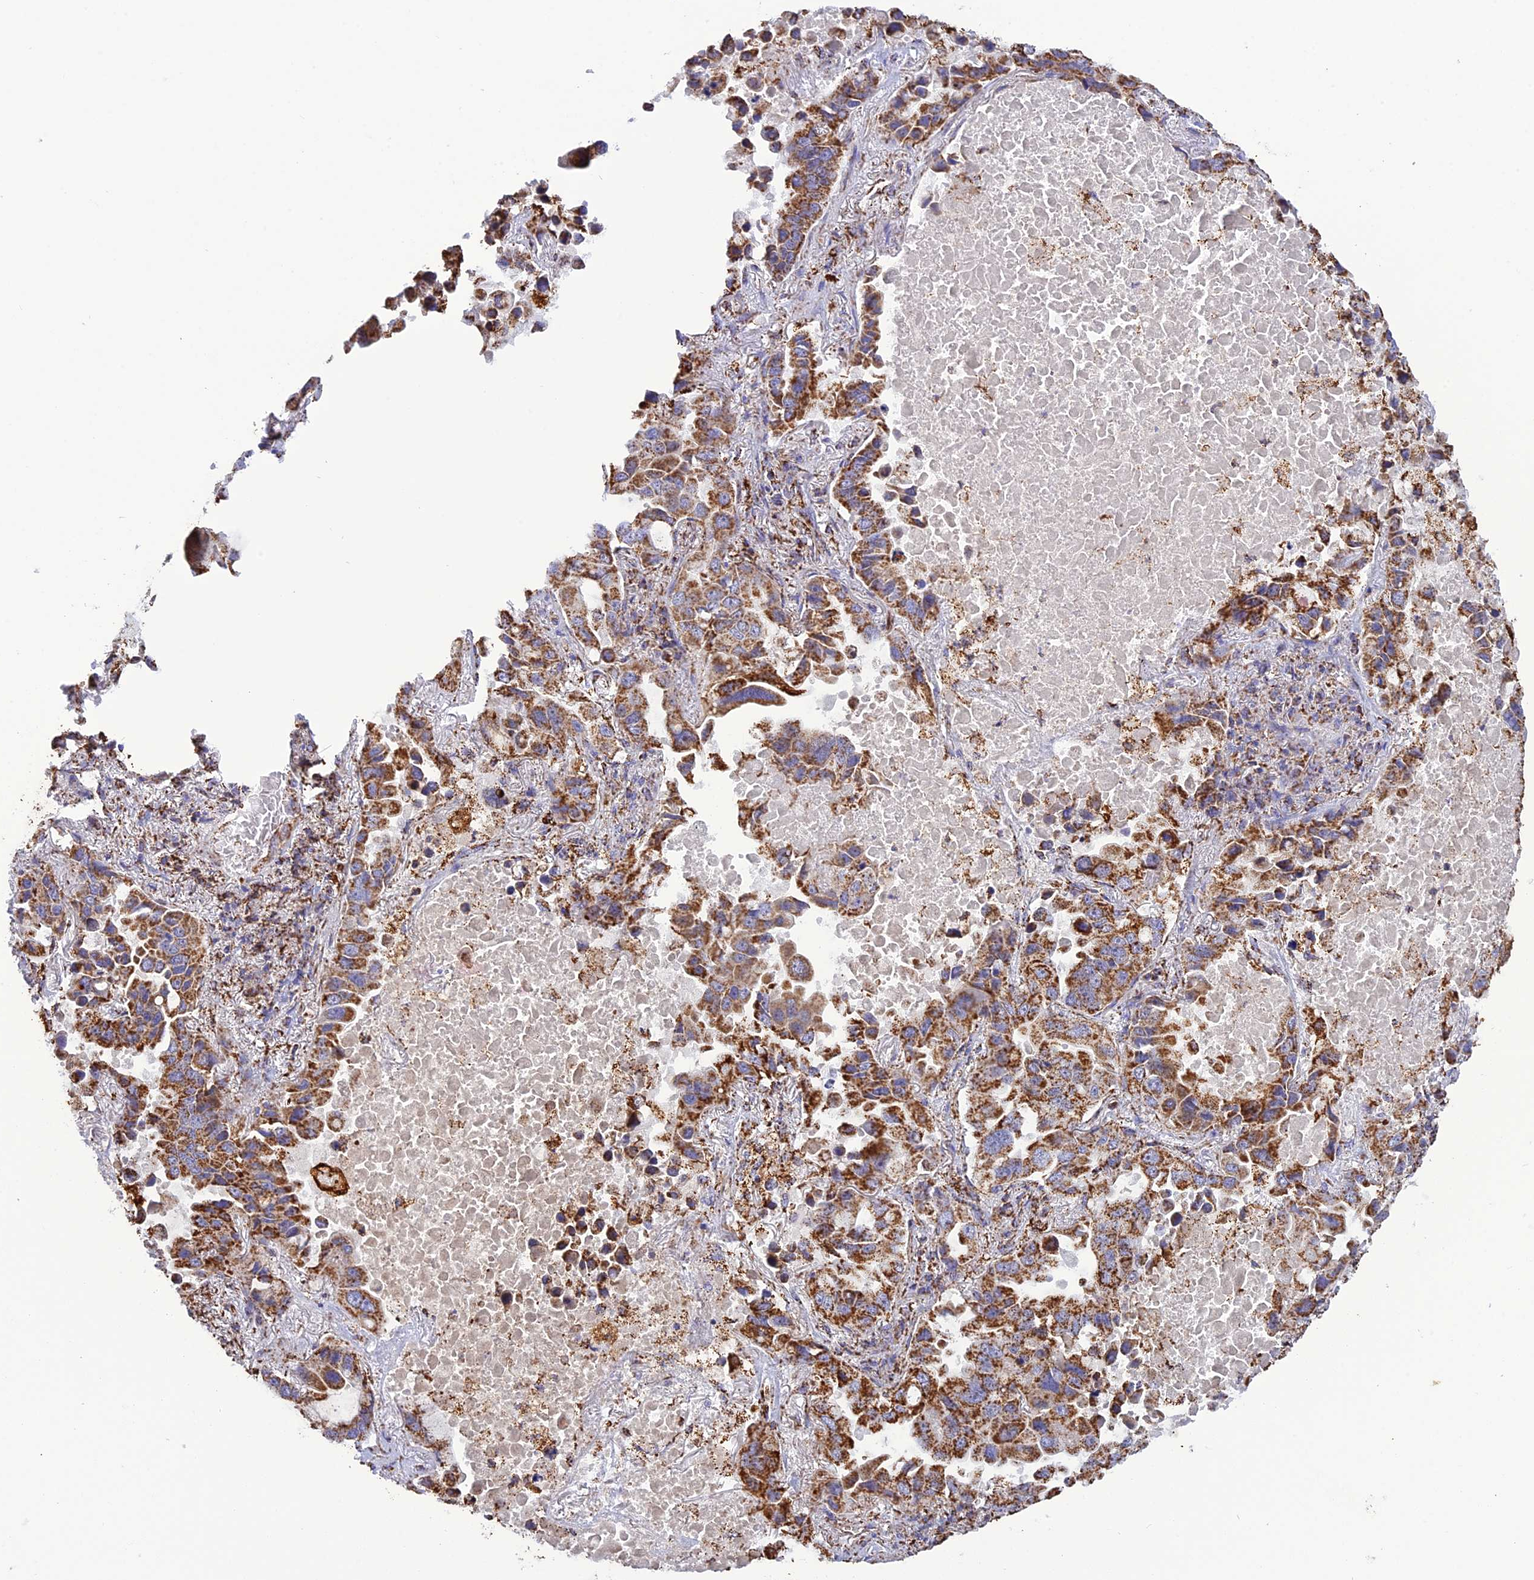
{"staining": {"intensity": "moderate", "quantity": ">75%", "location": "cytoplasmic/membranous"}, "tissue": "lung cancer", "cell_type": "Tumor cells", "image_type": "cancer", "snomed": [{"axis": "morphology", "description": "Adenocarcinoma, NOS"}, {"axis": "topography", "description": "Lung"}], "caption": "Lung cancer (adenocarcinoma) tissue exhibits moderate cytoplasmic/membranous positivity in approximately >75% of tumor cells, visualized by immunohistochemistry. (DAB (3,3'-diaminobenzidine) = brown stain, brightfield microscopy at high magnification).", "gene": "KCNG1", "patient": {"sex": "male", "age": 64}}